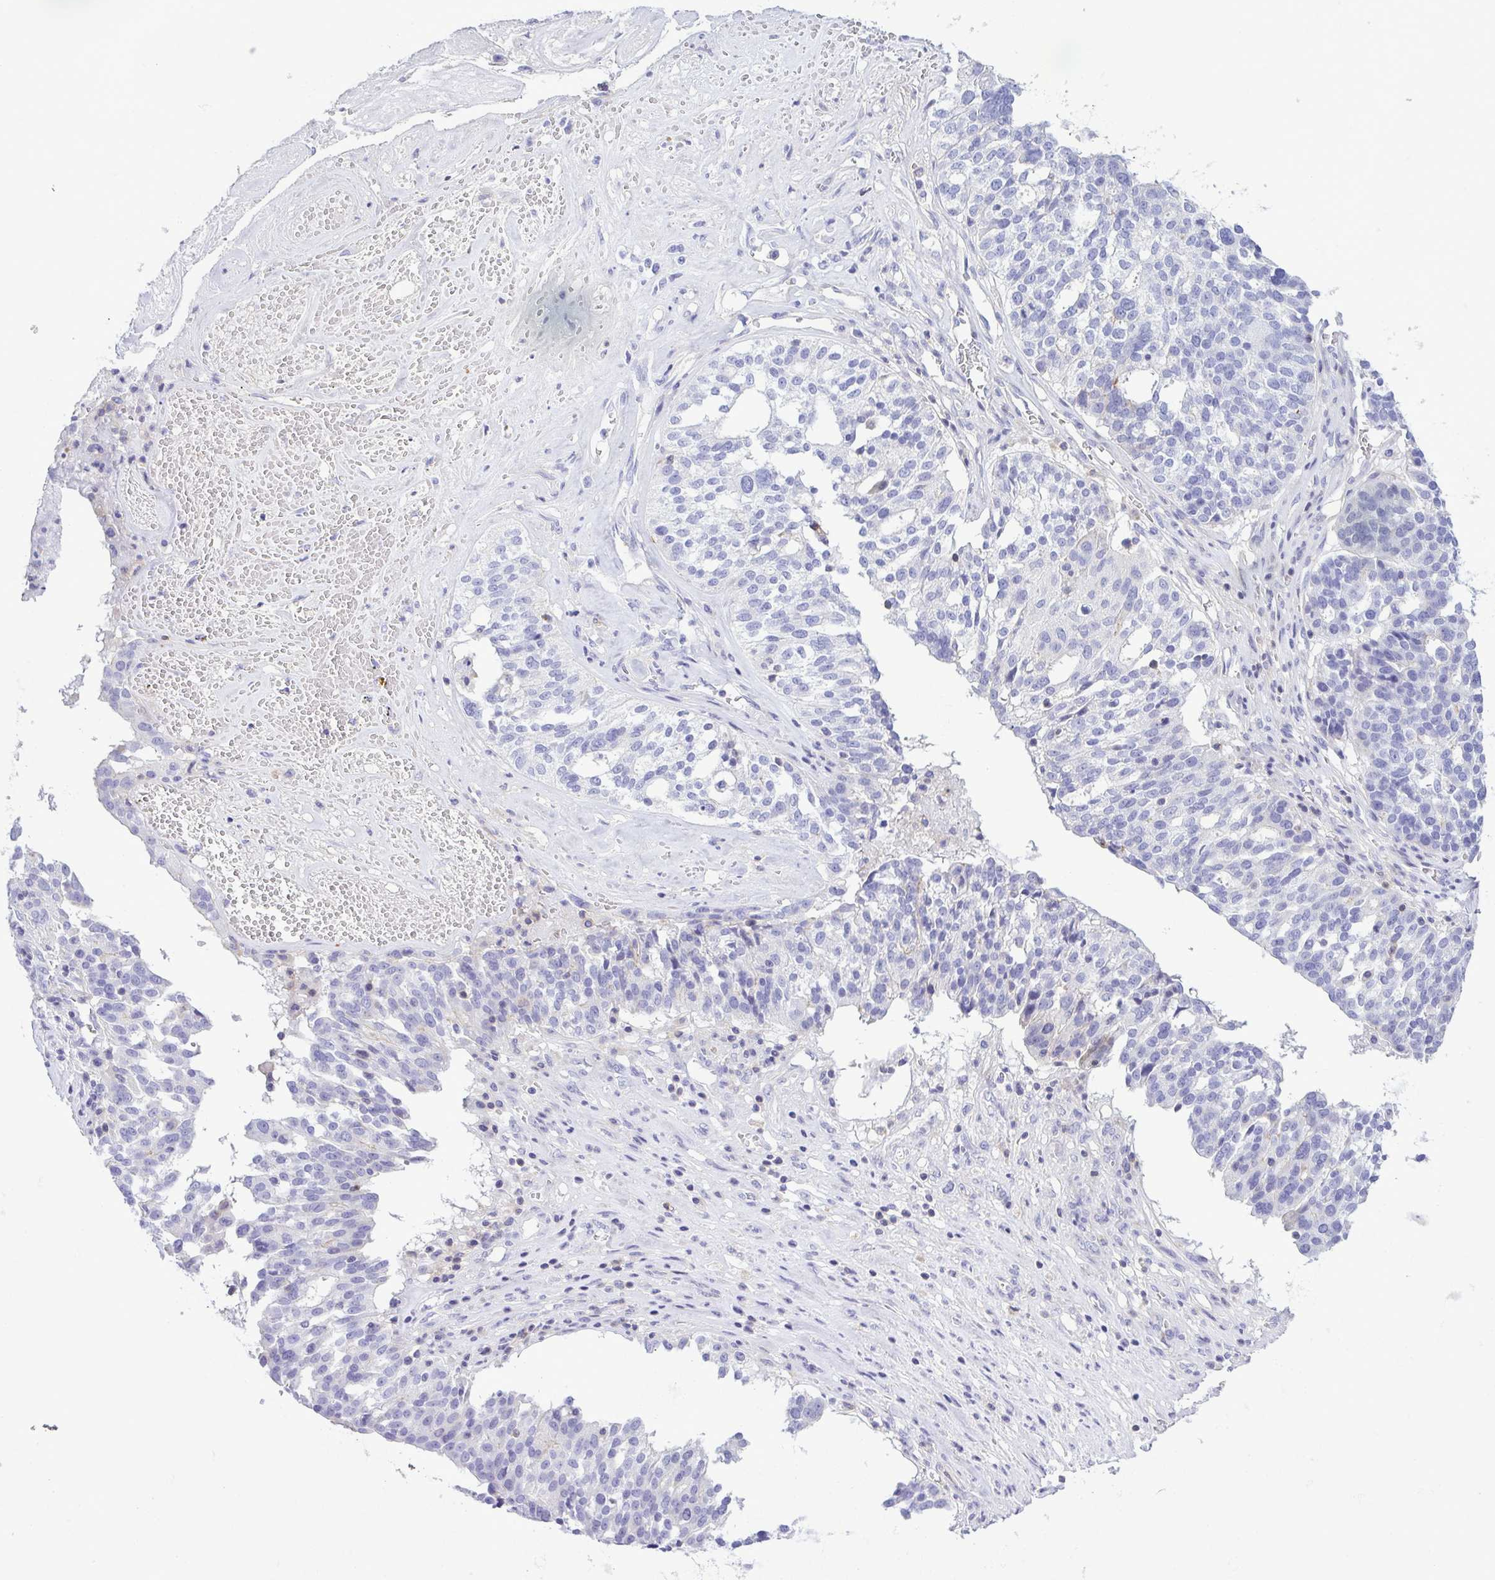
{"staining": {"intensity": "negative", "quantity": "none", "location": "none"}, "tissue": "ovarian cancer", "cell_type": "Tumor cells", "image_type": "cancer", "snomed": [{"axis": "morphology", "description": "Cystadenocarcinoma, serous, NOS"}, {"axis": "topography", "description": "Ovary"}], "caption": "Human ovarian cancer (serous cystadenocarcinoma) stained for a protein using IHC shows no staining in tumor cells.", "gene": "GPR182", "patient": {"sex": "female", "age": 59}}